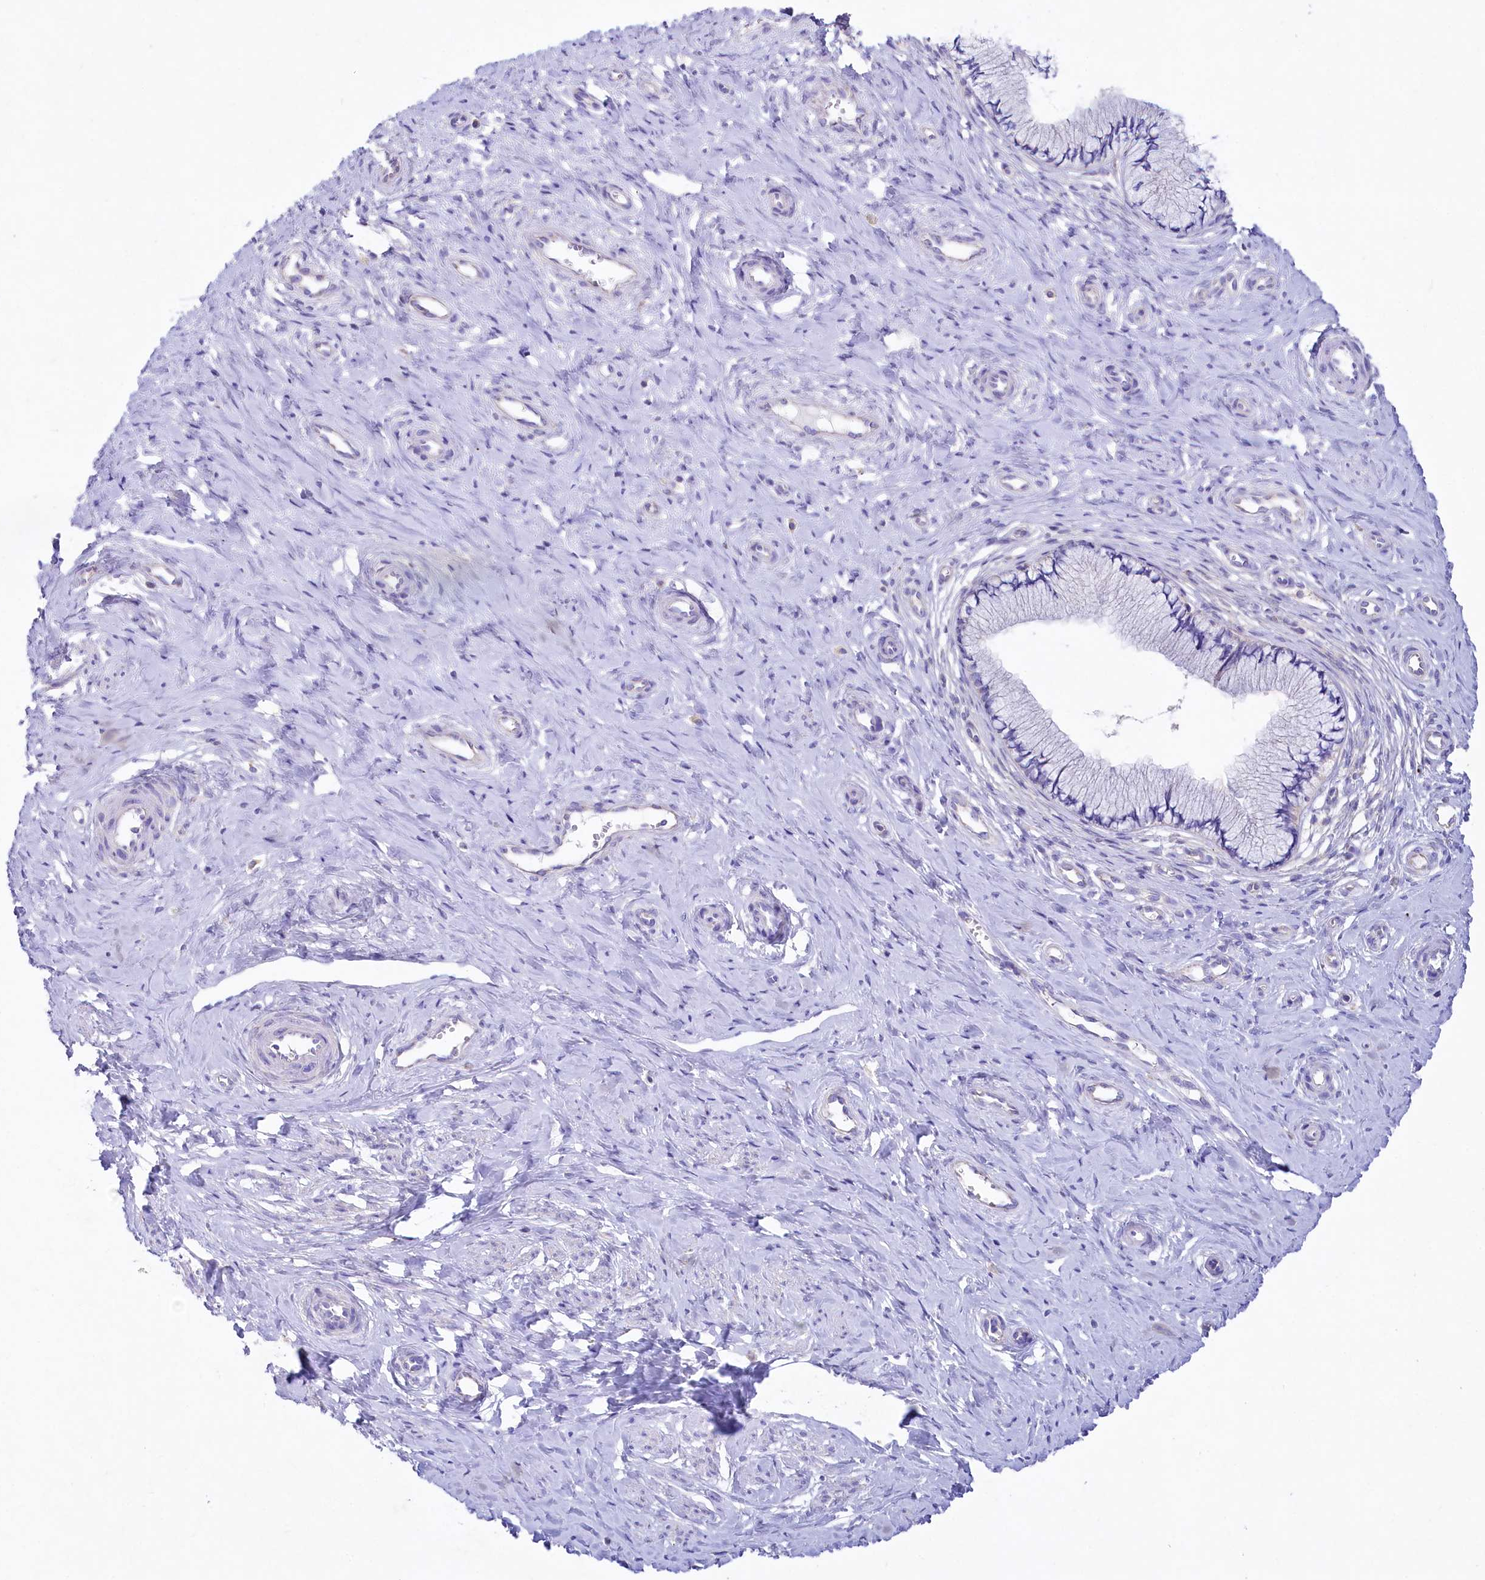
{"staining": {"intensity": "negative", "quantity": "none", "location": "none"}, "tissue": "cervix", "cell_type": "Glandular cells", "image_type": "normal", "snomed": [{"axis": "morphology", "description": "Normal tissue, NOS"}, {"axis": "topography", "description": "Cervix"}], "caption": "Human cervix stained for a protein using immunohistochemistry demonstrates no positivity in glandular cells.", "gene": "VPS26B", "patient": {"sex": "female", "age": 36}}